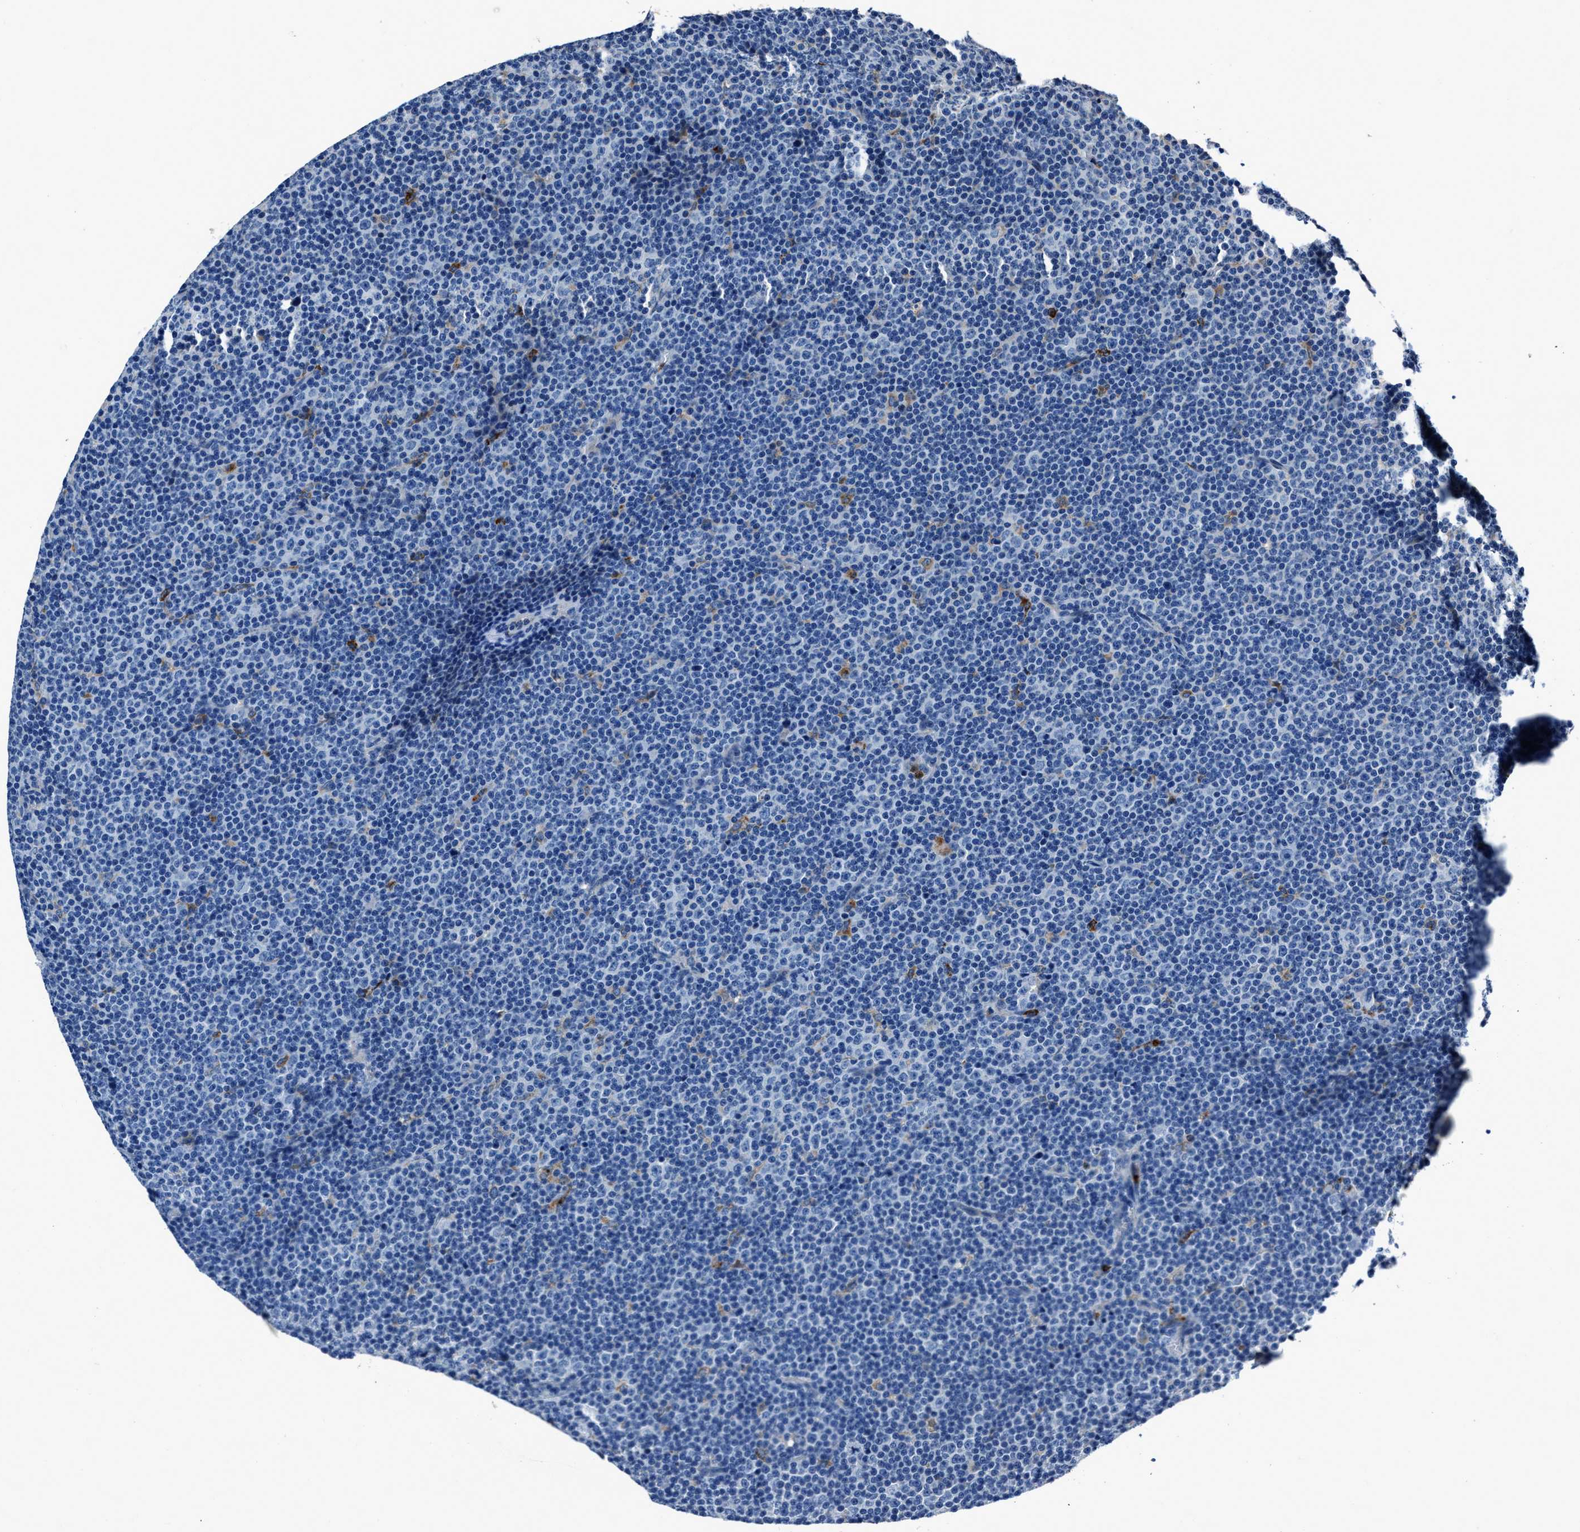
{"staining": {"intensity": "negative", "quantity": "none", "location": "none"}, "tissue": "lymphoma", "cell_type": "Tumor cells", "image_type": "cancer", "snomed": [{"axis": "morphology", "description": "Malignant lymphoma, non-Hodgkin's type, Low grade"}, {"axis": "topography", "description": "Lymph node"}], "caption": "Immunohistochemical staining of human lymphoma shows no significant staining in tumor cells. (Stains: DAB (3,3'-diaminobenzidine) immunohistochemistry (IHC) with hematoxylin counter stain, Microscopy: brightfield microscopy at high magnification).", "gene": "FGL2", "patient": {"sex": "female", "age": 67}}